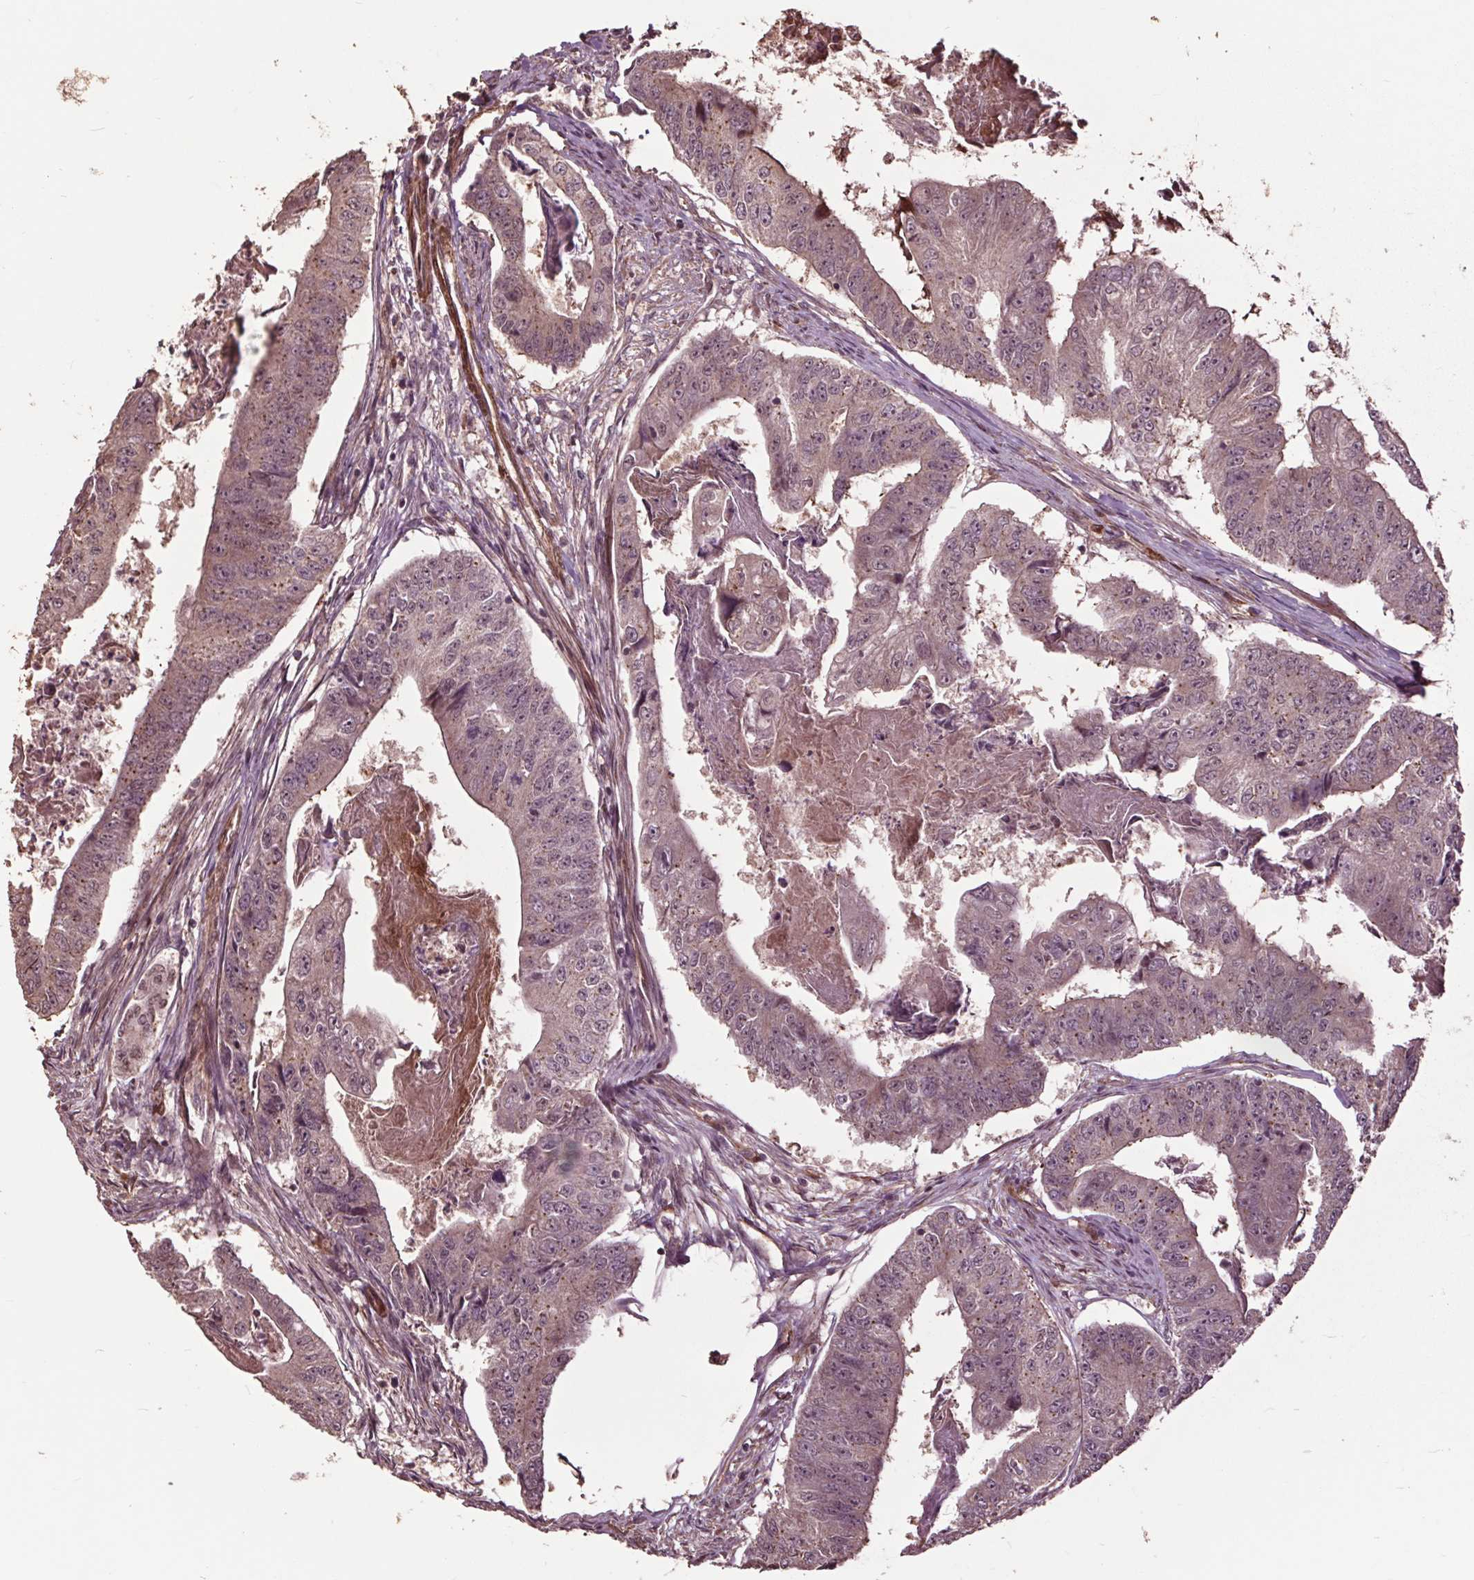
{"staining": {"intensity": "moderate", "quantity": ">75%", "location": "cytoplasmic/membranous,nuclear"}, "tissue": "colorectal cancer", "cell_type": "Tumor cells", "image_type": "cancer", "snomed": [{"axis": "morphology", "description": "Adenocarcinoma, NOS"}, {"axis": "topography", "description": "Colon"}], "caption": "IHC image of colorectal cancer stained for a protein (brown), which shows medium levels of moderate cytoplasmic/membranous and nuclear staining in approximately >75% of tumor cells.", "gene": "CEP95", "patient": {"sex": "female", "age": 67}}